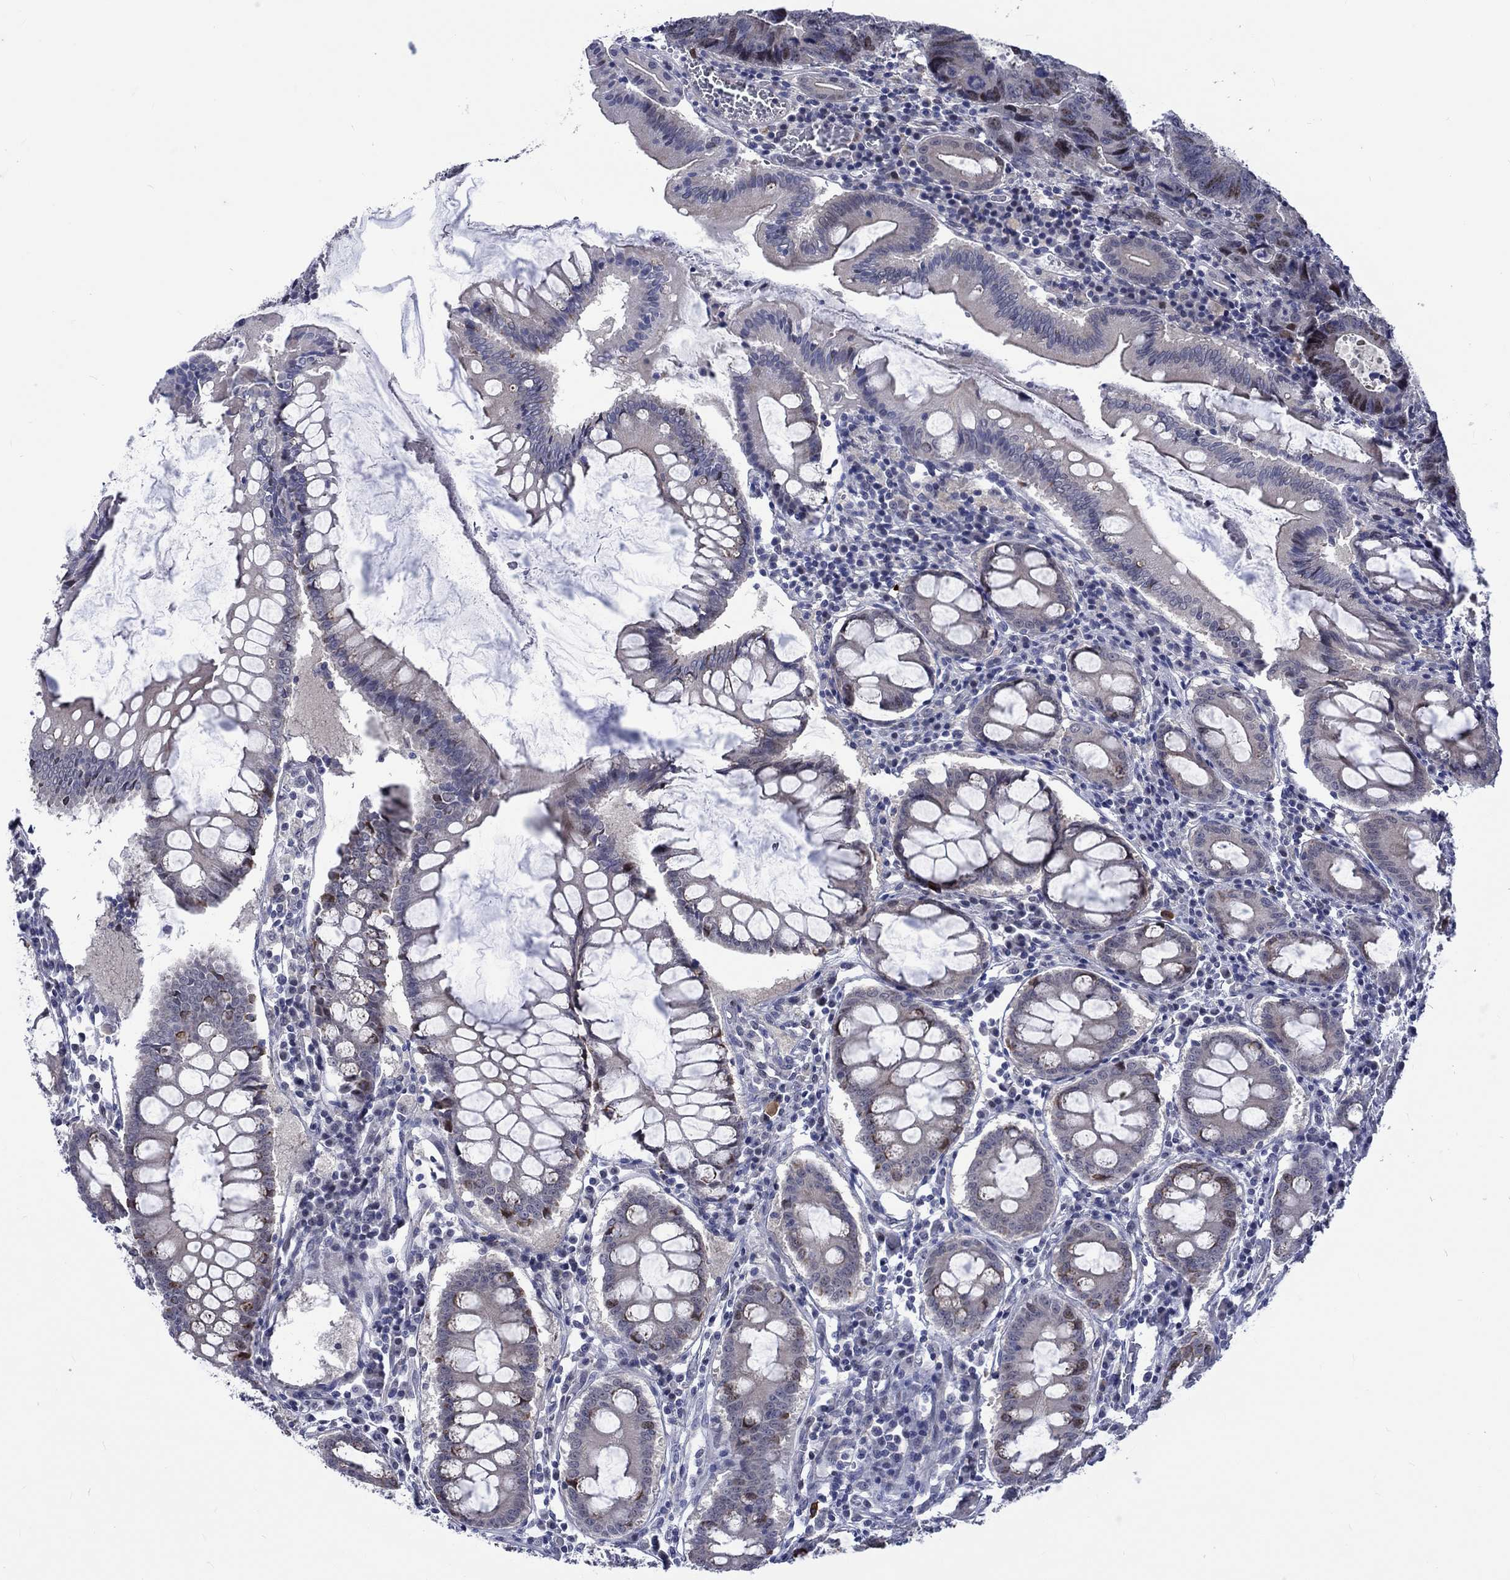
{"staining": {"intensity": "moderate", "quantity": "<25%", "location": "nuclear"}, "tissue": "colorectal cancer", "cell_type": "Tumor cells", "image_type": "cancer", "snomed": [{"axis": "morphology", "description": "Adenocarcinoma, NOS"}, {"axis": "topography", "description": "Colon"}], "caption": "Immunohistochemistry (IHC) photomicrograph of neoplastic tissue: human colorectal cancer (adenocarcinoma) stained using IHC reveals low levels of moderate protein expression localized specifically in the nuclear of tumor cells, appearing as a nuclear brown color.", "gene": "E2F8", "patient": {"sex": "female", "age": 82}}